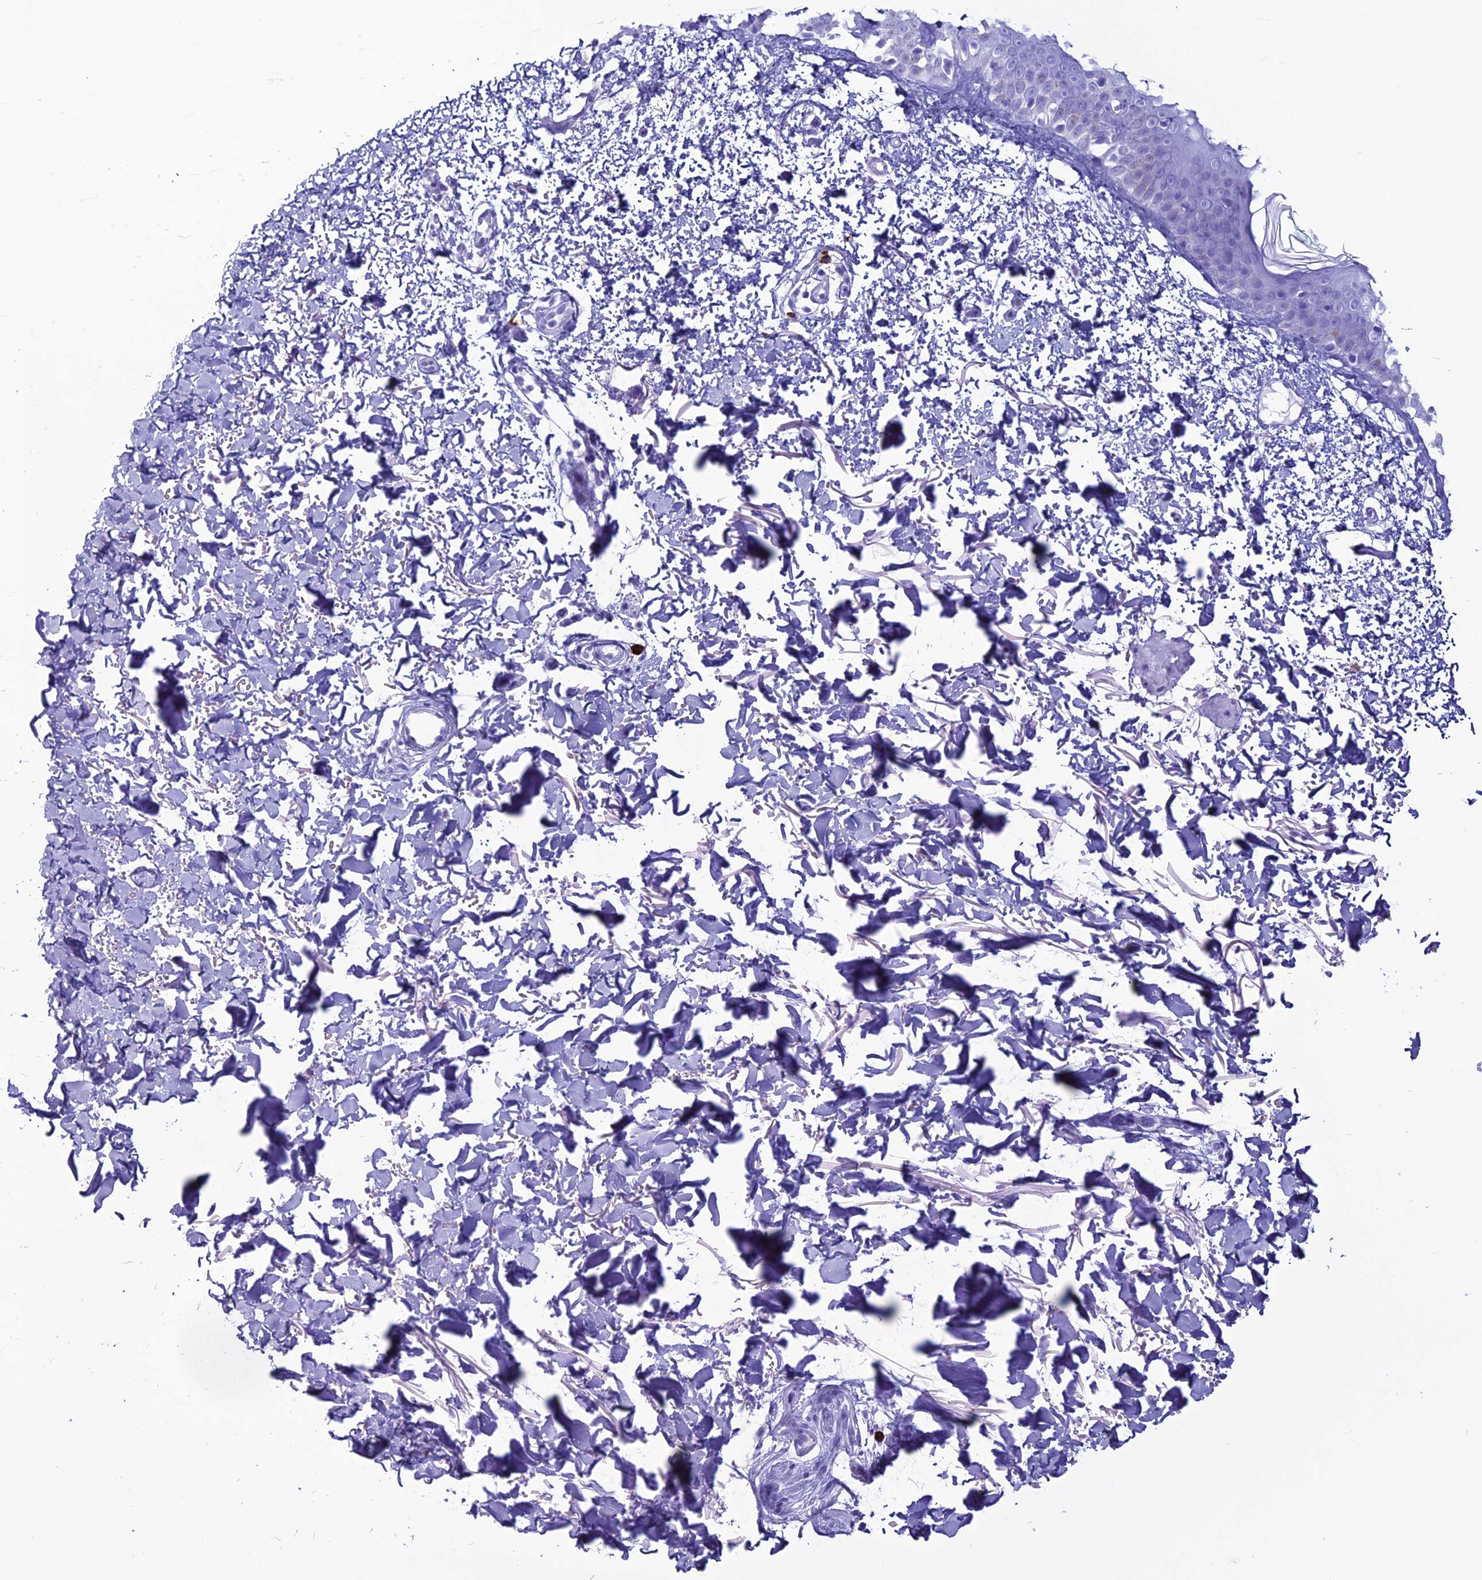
{"staining": {"intensity": "negative", "quantity": "none", "location": "none"}, "tissue": "skin", "cell_type": "Fibroblasts", "image_type": "normal", "snomed": [{"axis": "morphology", "description": "Normal tissue, NOS"}, {"axis": "topography", "description": "Skin"}], "caption": "DAB immunohistochemical staining of normal human skin displays no significant positivity in fibroblasts.", "gene": "MZB1", "patient": {"sex": "male", "age": 66}}